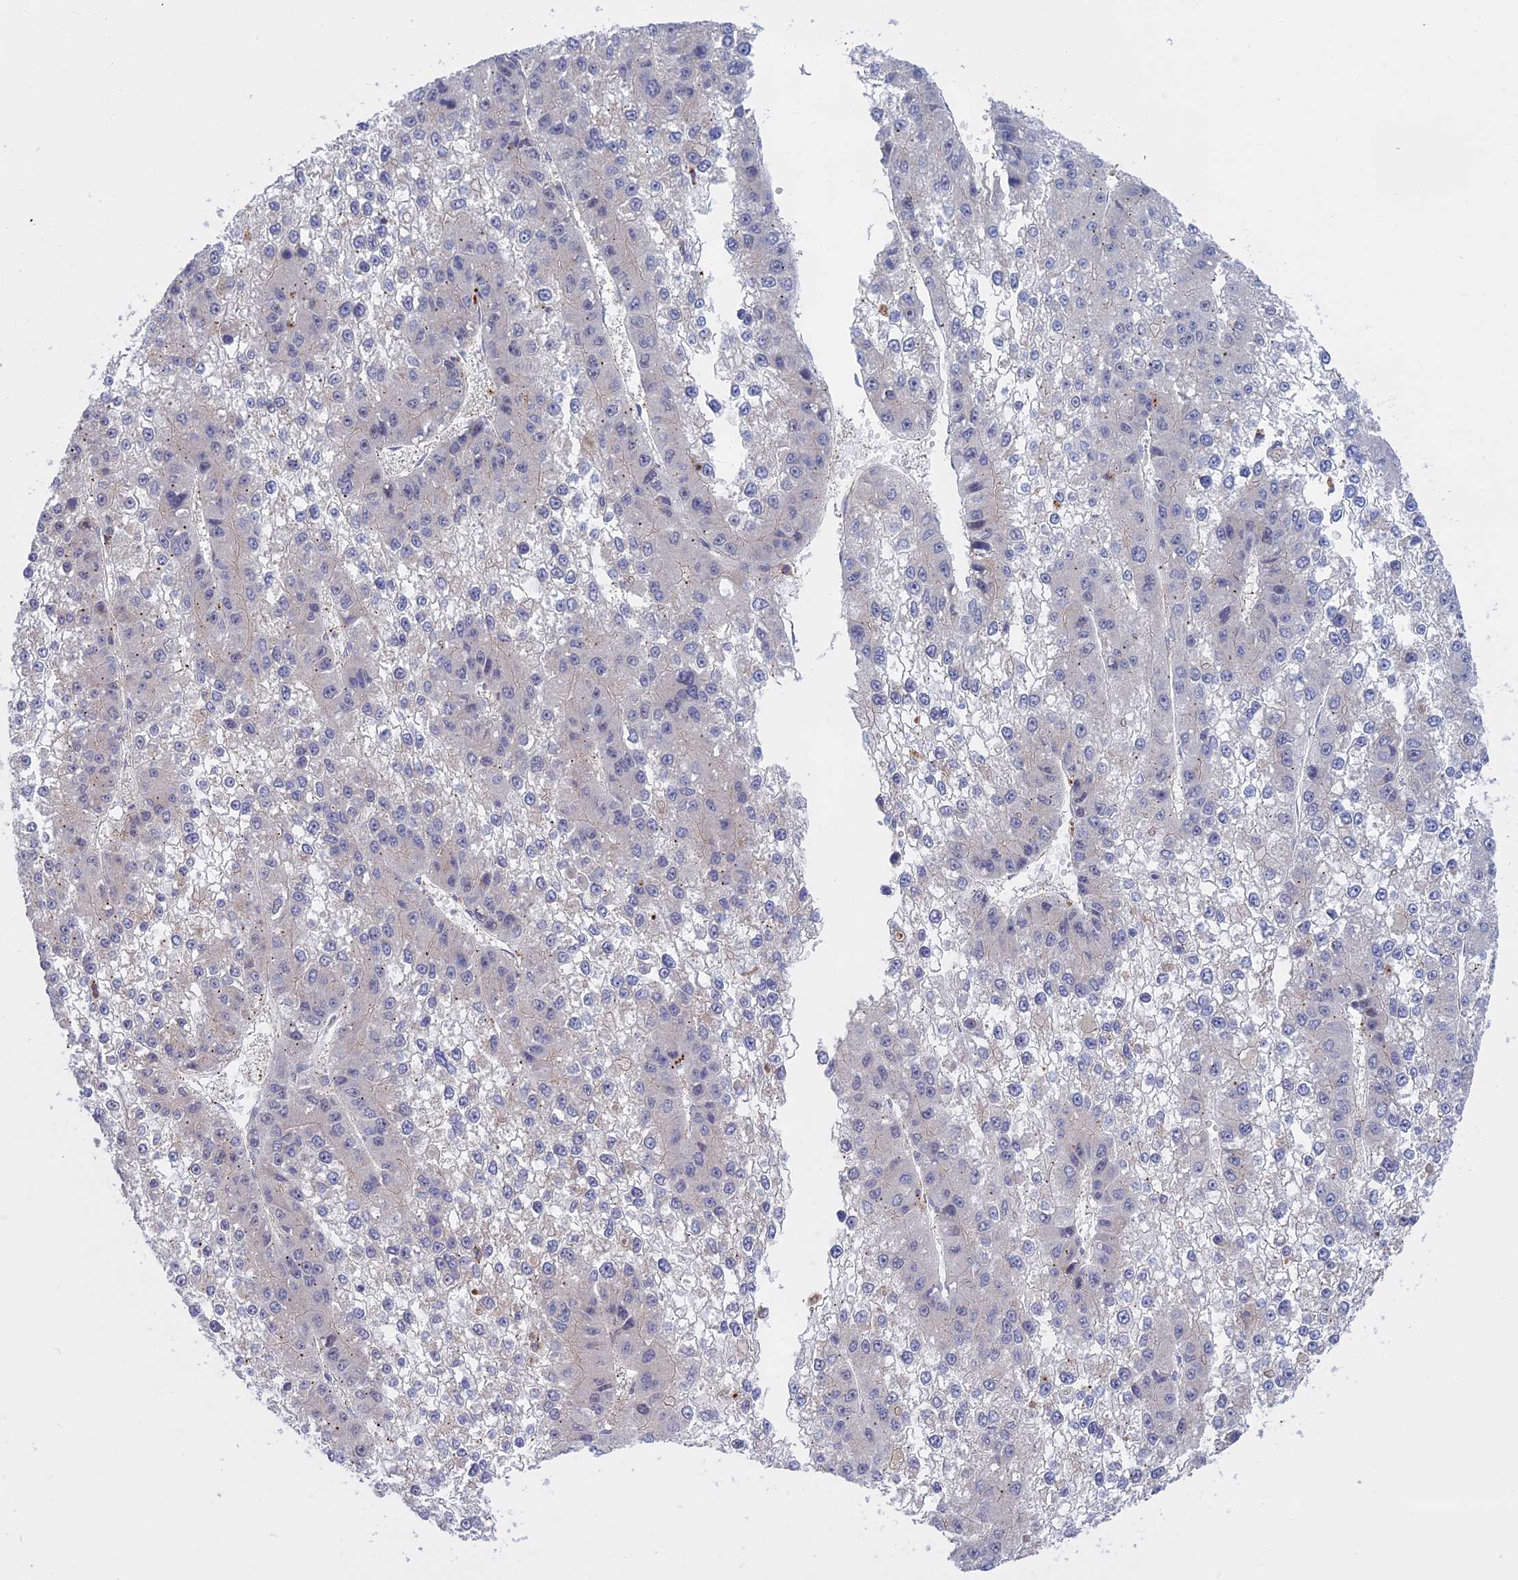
{"staining": {"intensity": "negative", "quantity": "none", "location": "none"}, "tissue": "liver cancer", "cell_type": "Tumor cells", "image_type": "cancer", "snomed": [{"axis": "morphology", "description": "Carcinoma, Hepatocellular, NOS"}, {"axis": "topography", "description": "Liver"}], "caption": "Immunohistochemistry histopathology image of human liver hepatocellular carcinoma stained for a protein (brown), which displays no positivity in tumor cells.", "gene": "LYPD5", "patient": {"sex": "female", "age": 73}}